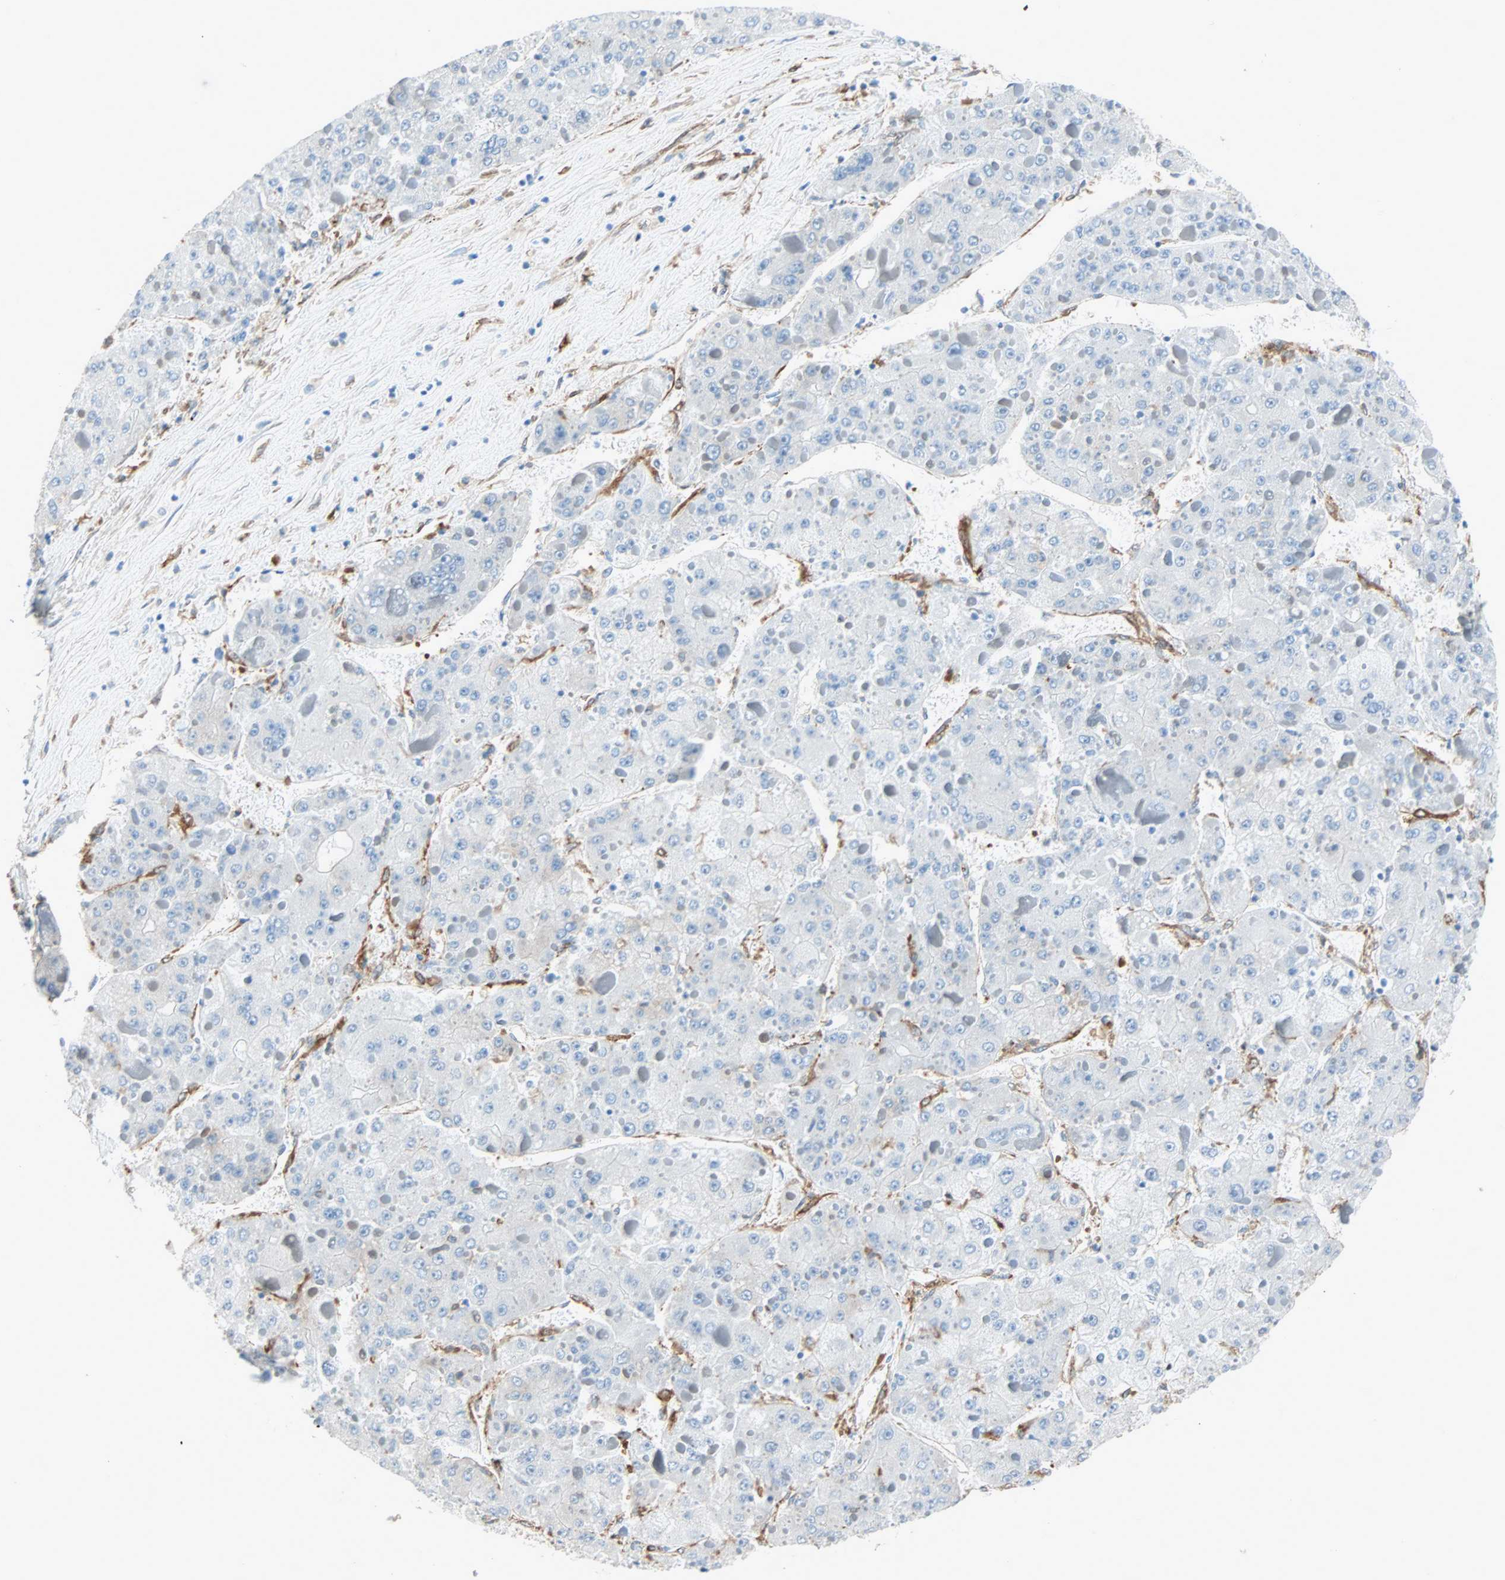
{"staining": {"intensity": "negative", "quantity": "none", "location": "none"}, "tissue": "liver cancer", "cell_type": "Tumor cells", "image_type": "cancer", "snomed": [{"axis": "morphology", "description": "Carcinoma, Hepatocellular, NOS"}, {"axis": "topography", "description": "Liver"}], "caption": "The immunohistochemistry (IHC) histopathology image has no significant expression in tumor cells of liver hepatocellular carcinoma tissue.", "gene": "EPB41L2", "patient": {"sex": "female", "age": 73}}